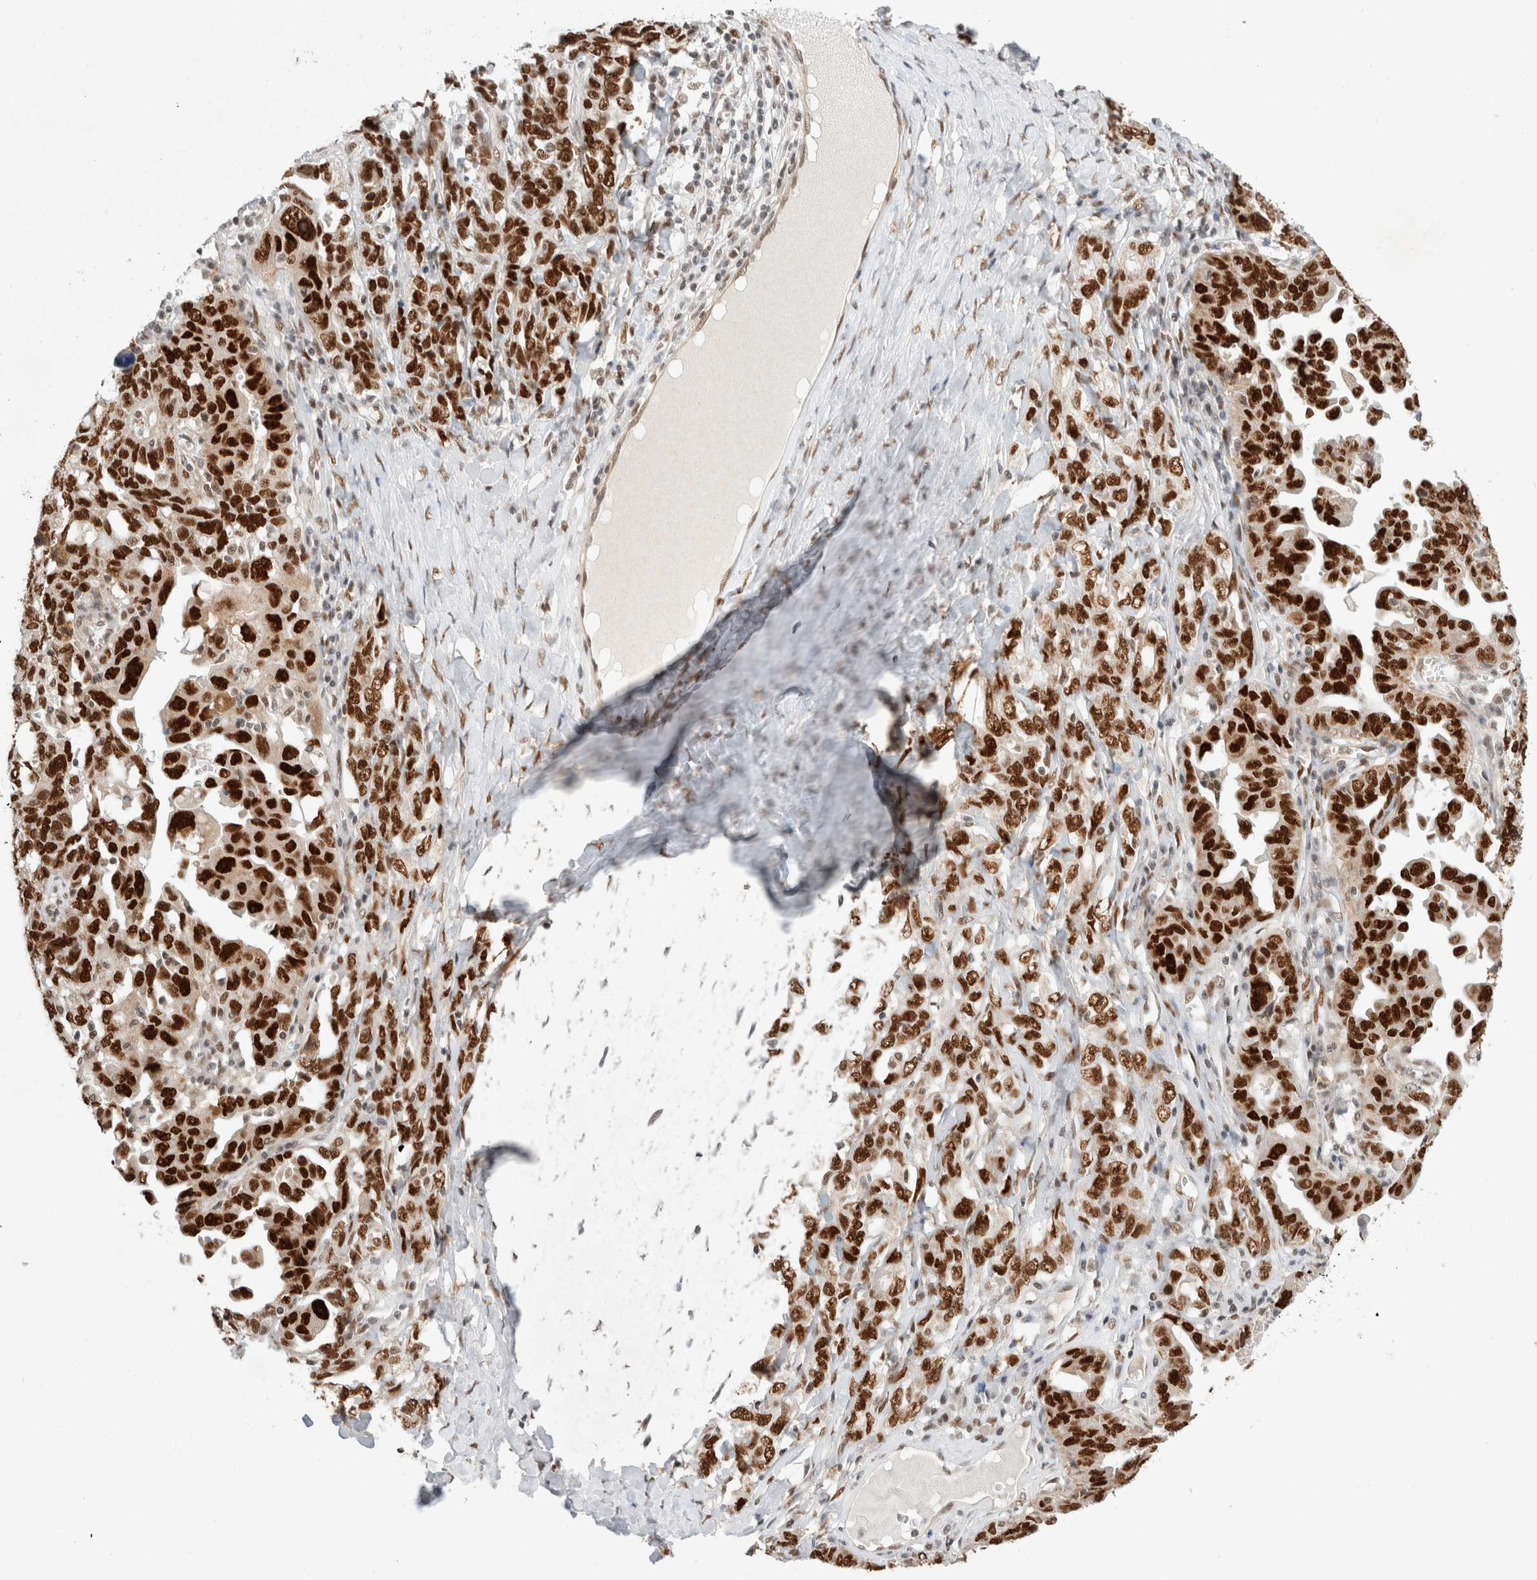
{"staining": {"intensity": "strong", "quantity": ">75%", "location": "nuclear"}, "tissue": "ovarian cancer", "cell_type": "Tumor cells", "image_type": "cancer", "snomed": [{"axis": "morphology", "description": "Carcinoma, endometroid"}, {"axis": "topography", "description": "Ovary"}], "caption": "The micrograph reveals a brown stain indicating the presence of a protein in the nuclear of tumor cells in ovarian cancer.", "gene": "GTF2I", "patient": {"sex": "female", "age": 62}}